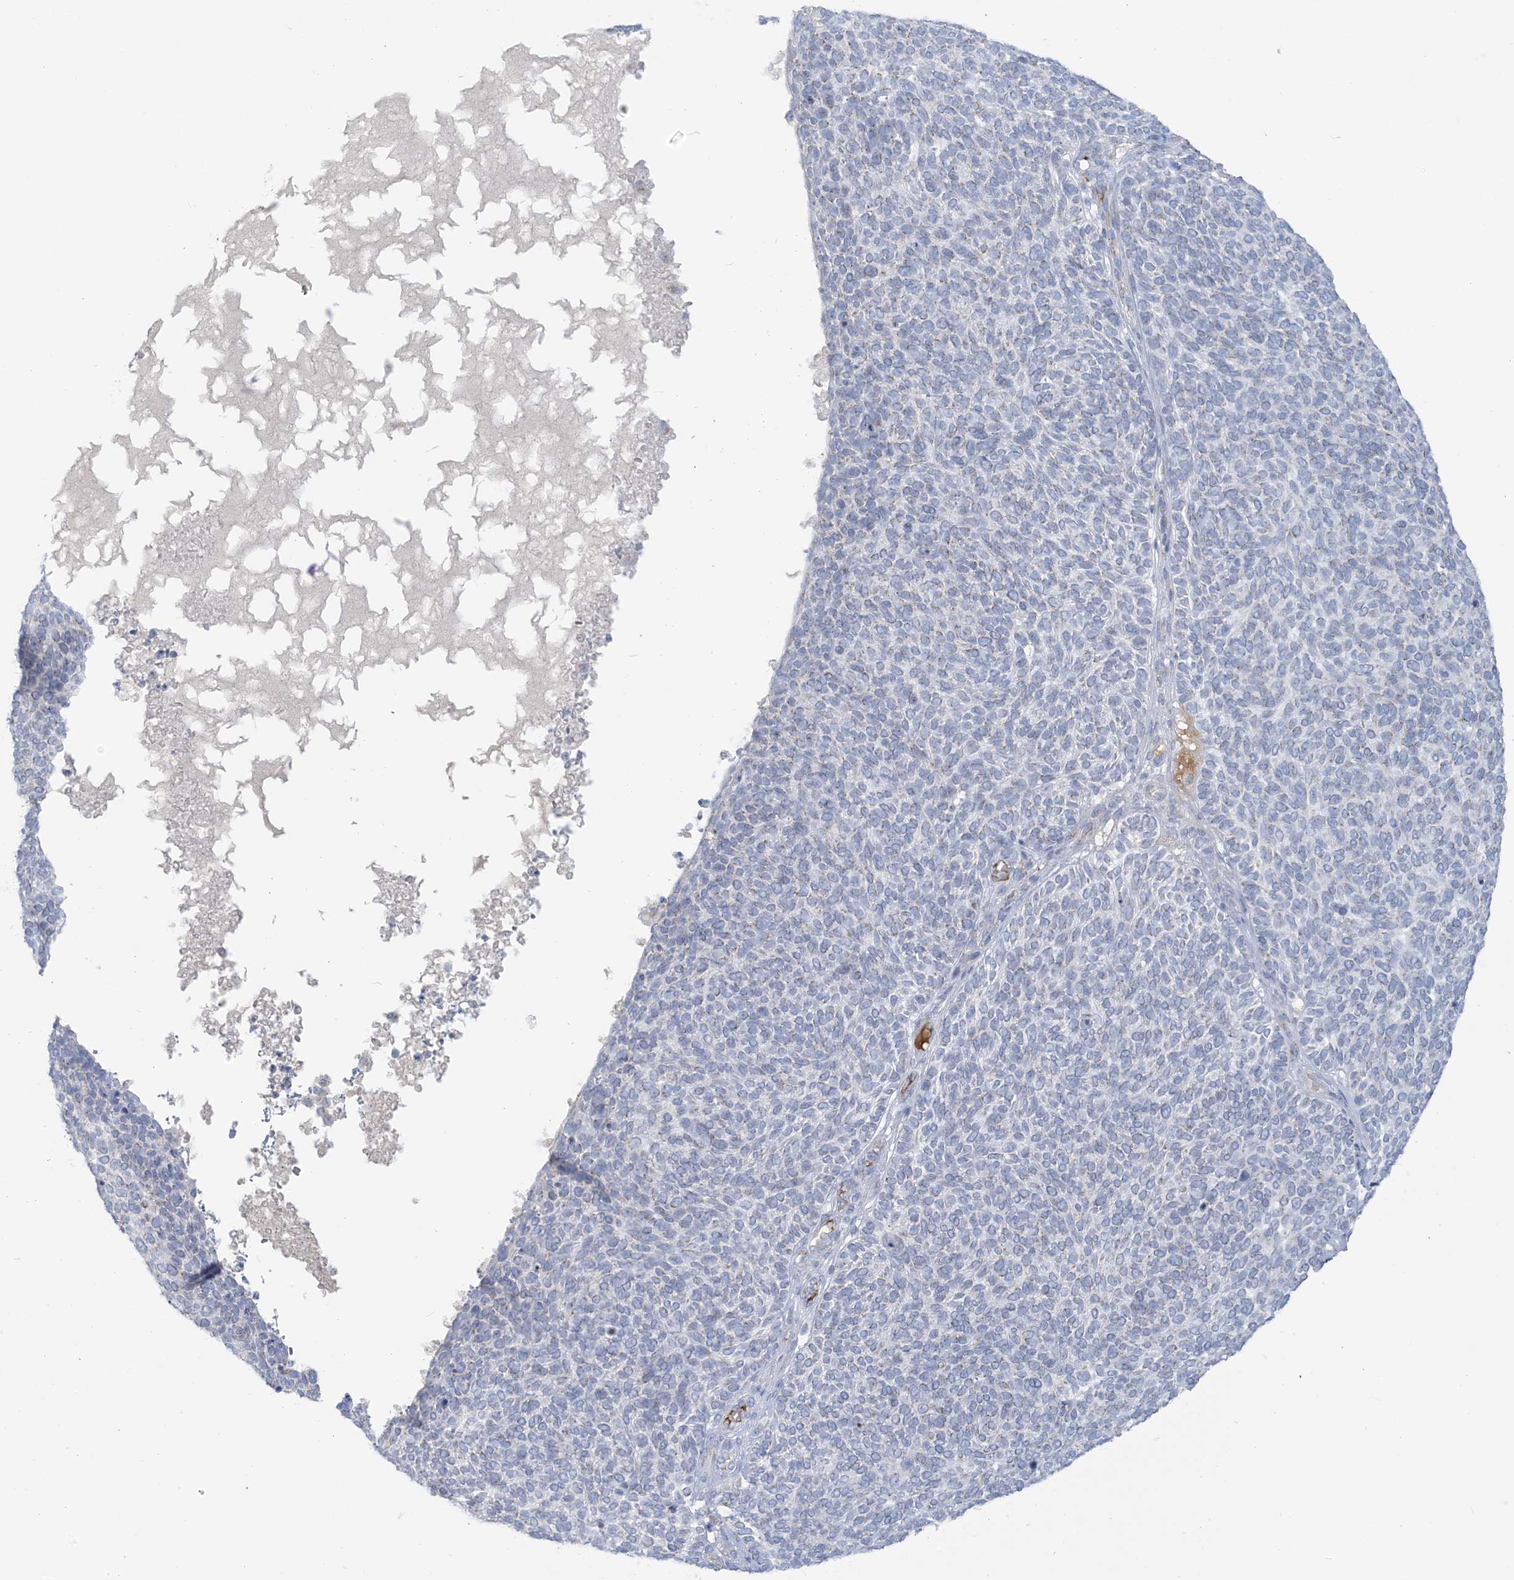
{"staining": {"intensity": "negative", "quantity": "none", "location": "none"}, "tissue": "skin cancer", "cell_type": "Tumor cells", "image_type": "cancer", "snomed": [{"axis": "morphology", "description": "Squamous cell carcinoma, NOS"}, {"axis": "topography", "description": "Skin"}], "caption": "Immunohistochemistry of human skin cancer reveals no expression in tumor cells.", "gene": "SCML1", "patient": {"sex": "female", "age": 90}}